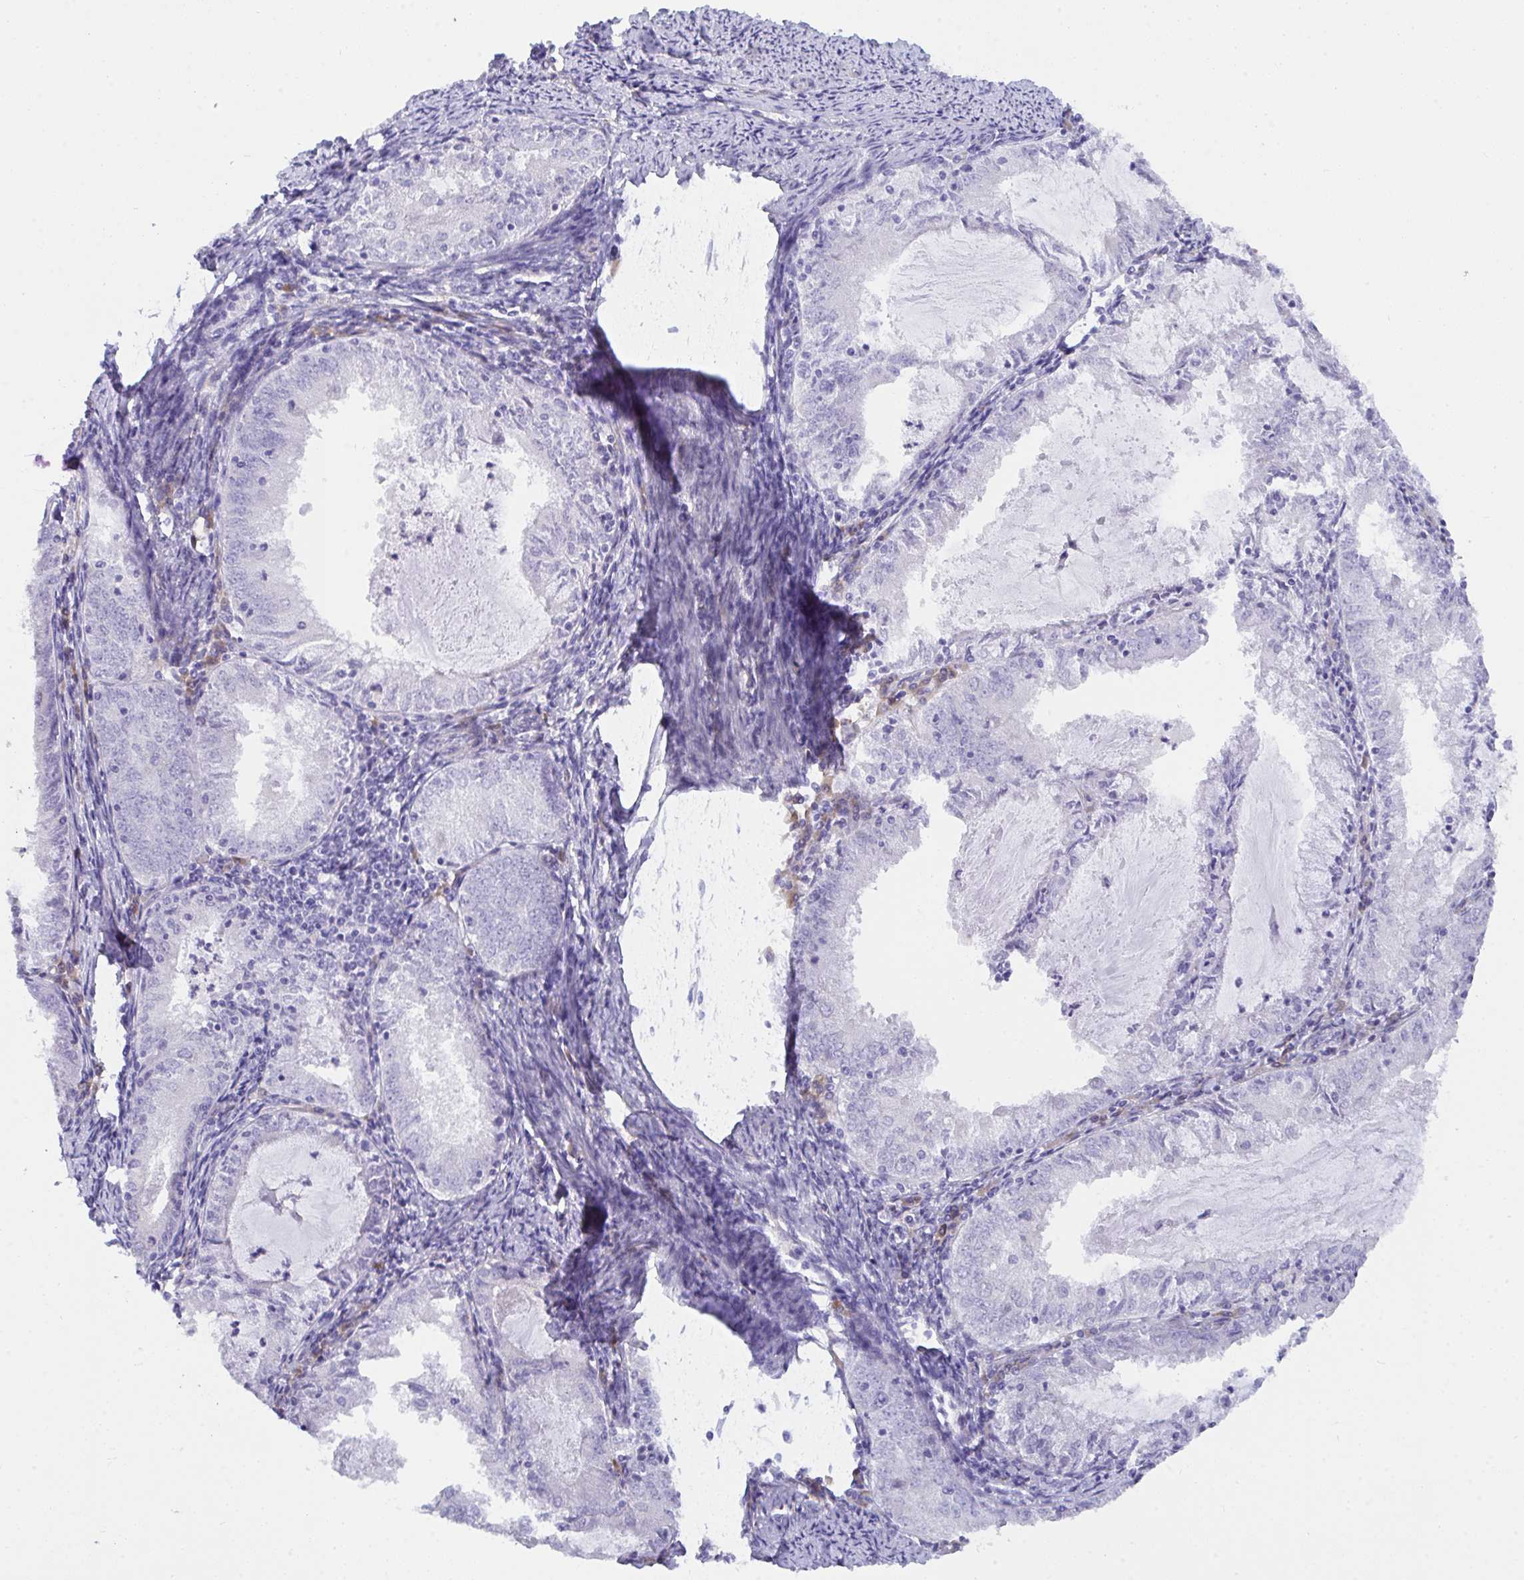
{"staining": {"intensity": "negative", "quantity": "none", "location": "none"}, "tissue": "endometrial cancer", "cell_type": "Tumor cells", "image_type": "cancer", "snomed": [{"axis": "morphology", "description": "Adenocarcinoma, NOS"}, {"axis": "topography", "description": "Endometrium"}], "caption": "Tumor cells are negative for brown protein staining in endometrial cancer (adenocarcinoma).", "gene": "GAB1", "patient": {"sex": "female", "age": 57}}